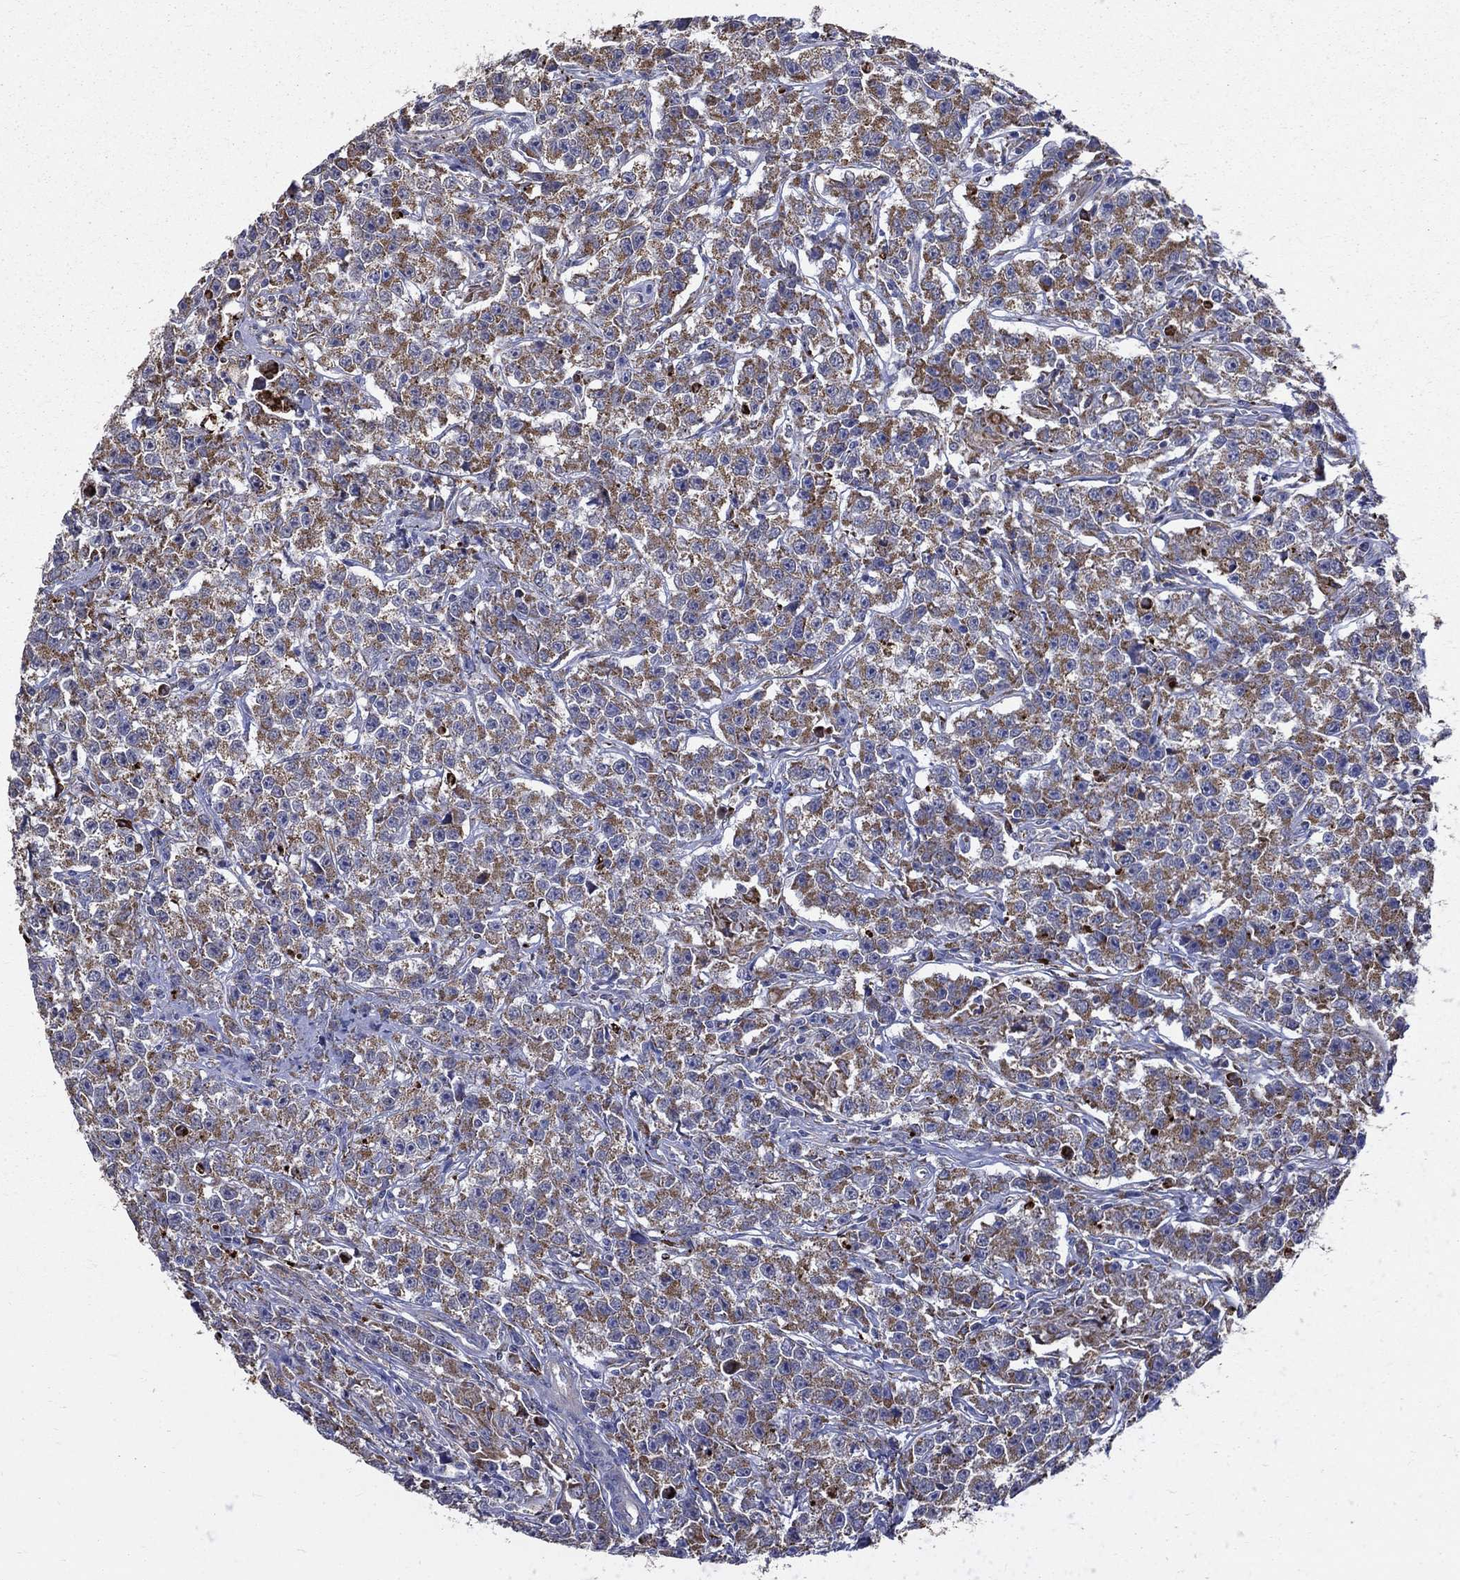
{"staining": {"intensity": "strong", "quantity": ">75%", "location": "cytoplasmic/membranous"}, "tissue": "testis cancer", "cell_type": "Tumor cells", "image_type": "cancer", "snomed": [{"axis": "morphology", "description": "Seminoma, NOS"}, {"axis": "topography", "description": "Testis"}], "caption": "Immunohistochemical staining of human seminoma (testis) reveals high levels of strong cytoplasmic/membranous protein positivity in approximately >75% of tumor cells. (Stains: DAB in brown, nuclei in blue, Microscopy: brightfield microscopy at high magnification).", "gene": "PRDX4", "patient": {"sex": "male", "age": 59}}